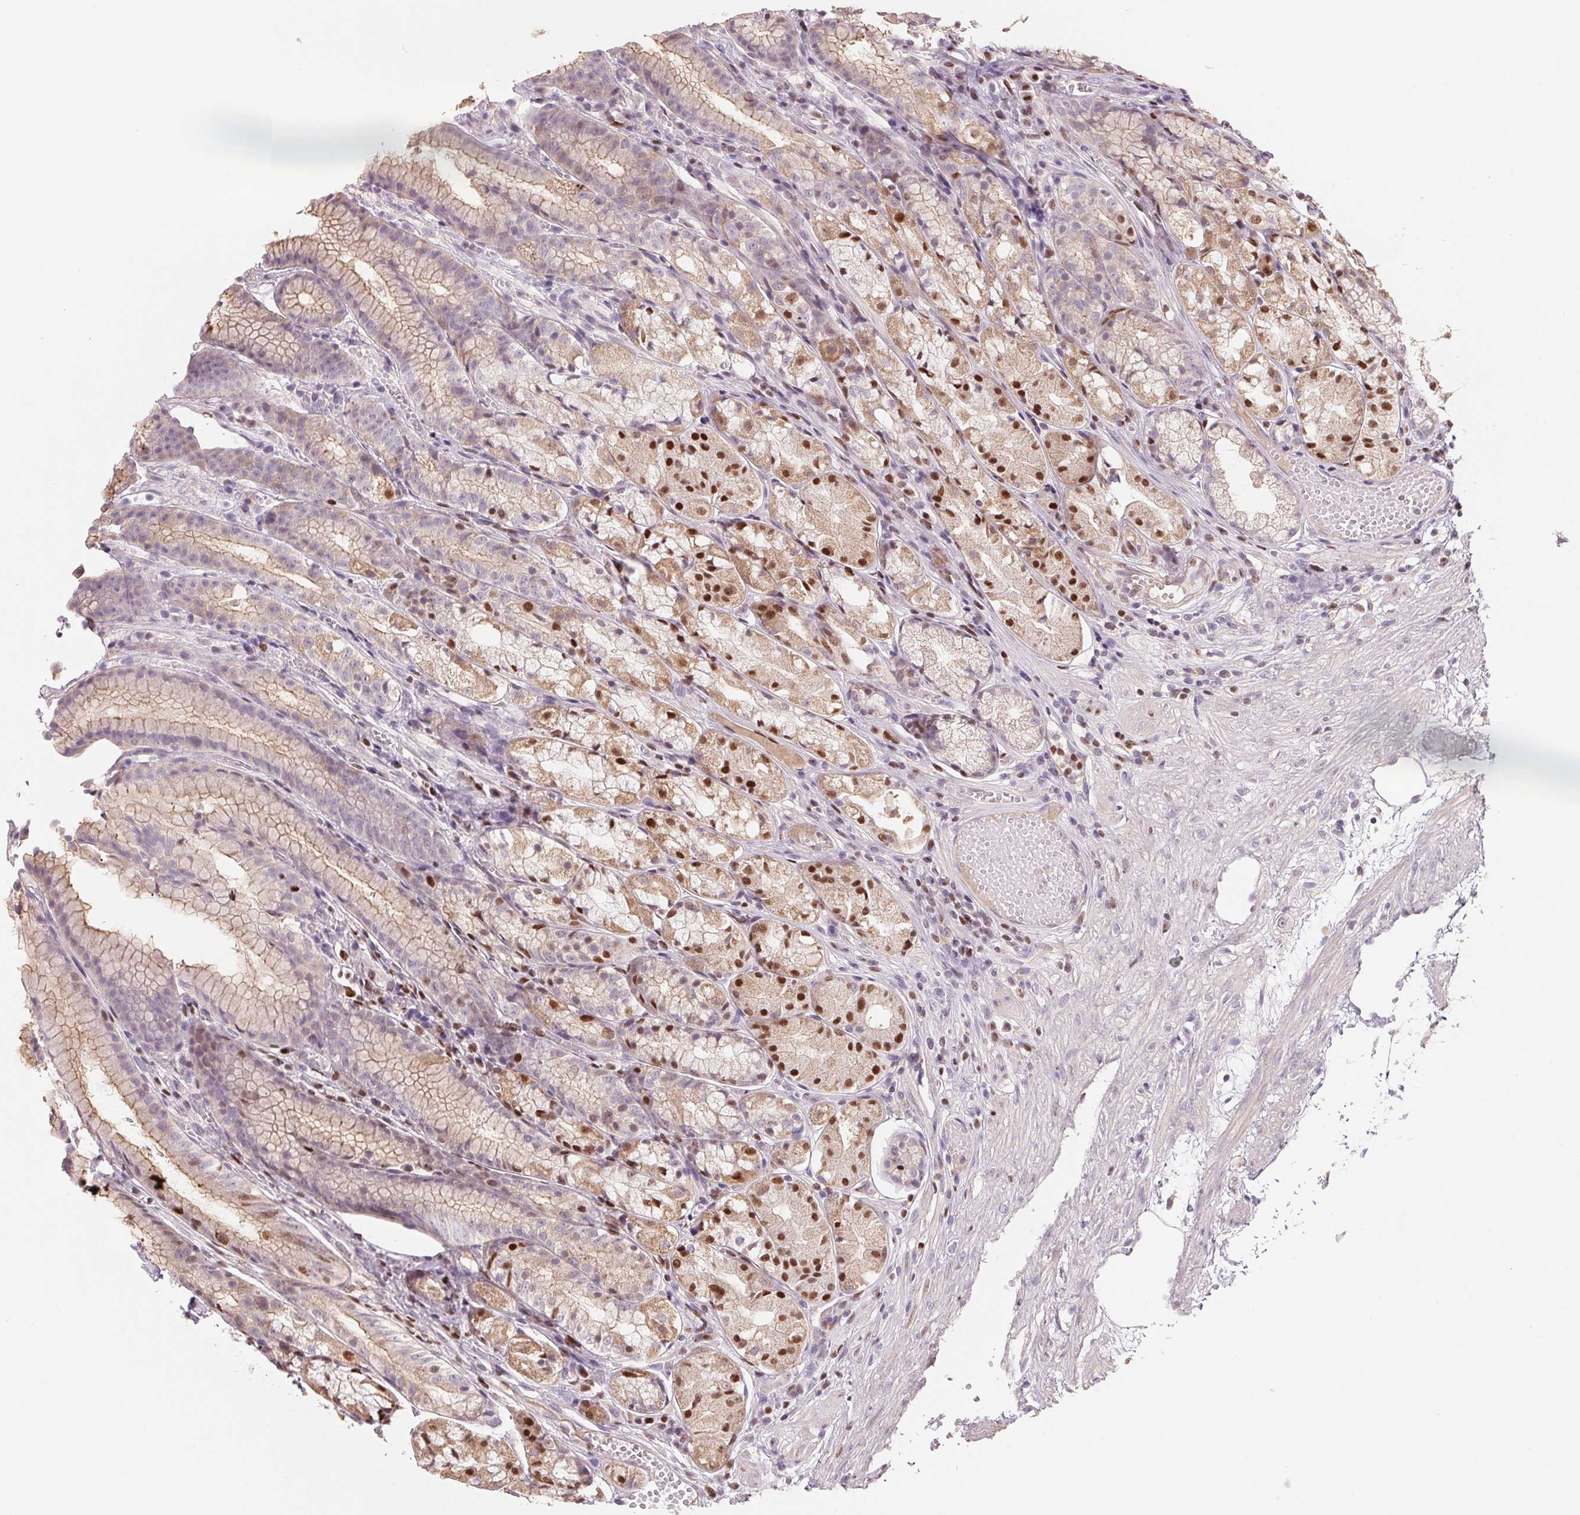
{"staining": {"intensity": "strong", "quantity": "25%-75%", "location": "cytoplasmic/membranous,nuclear"}, "tissue": "stomach", "cell_type": "Glandular cells", "image_type": "normal", "snomed": [{"axis": "morphology", "description": "Normal tissue, NOS"}, {"axis": "topography", "description": "Stomach"}], "caption": "Protein analysis of normal stomach shows strong cytoplasmic/membranous,nuclear staining in about 25%-75% of glandular cells.", "gene": "AQP8", "patient": {"sex": "male", "age": 70}}